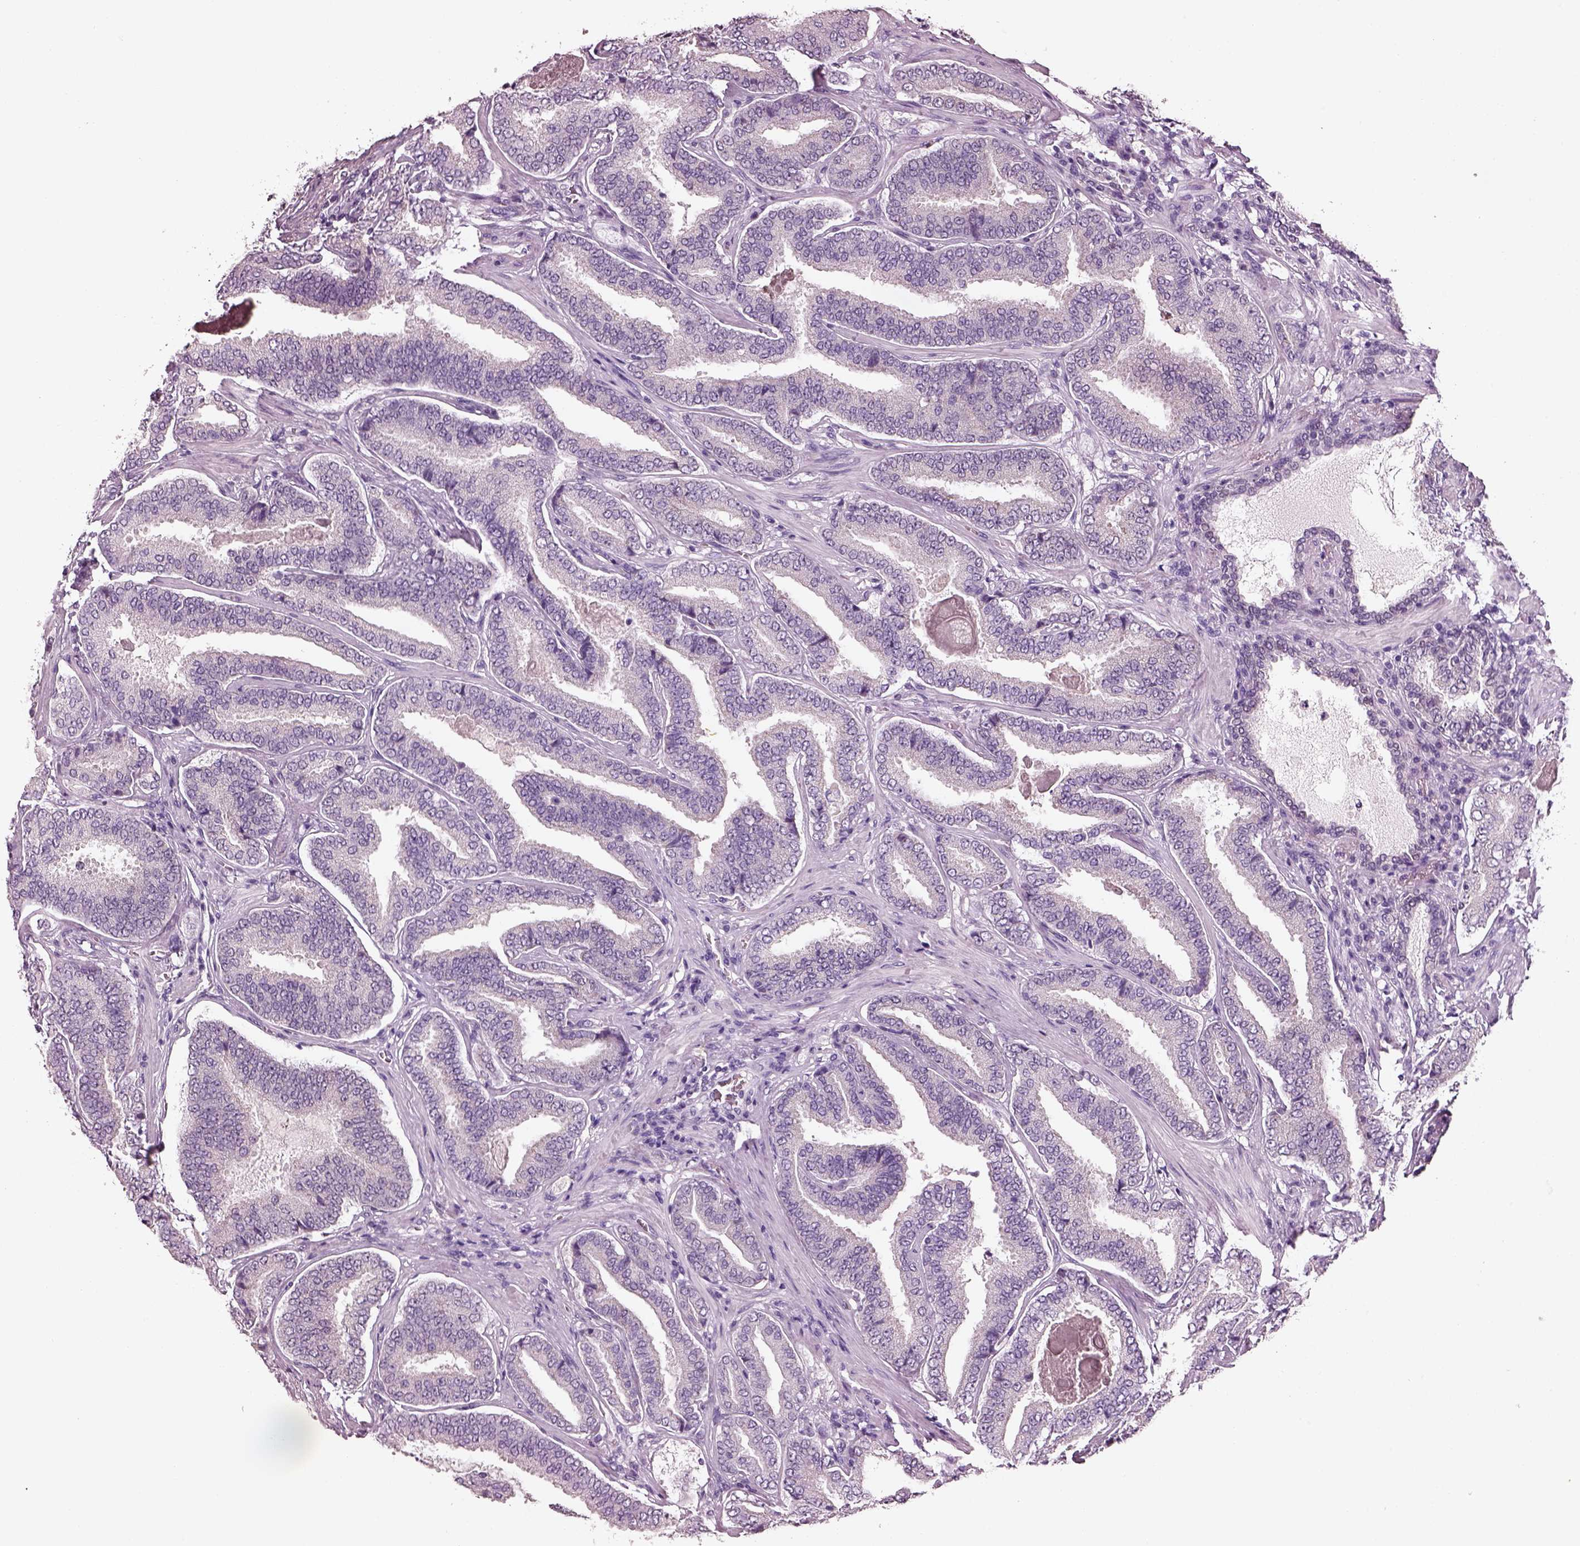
{"staining": {"intensity": "negative", "quantity": "none", "location": "none"}, "tissue": "prostate cancer", "cell_type": "Tumor cells", "image_type": "cancer", "snomed": [{"axis": "morphology", "description": "Adenocarcinoma, NOS"}, {"axis": "topography", "description": "Prostate"}], "caption": "A histopathology image of adenocarcinoma (prostate) stained for a protein exhibits no brown staining in tumor cells.", "gene": "ELSPBP1", "patient": {"sex": "male", "age": 64}}